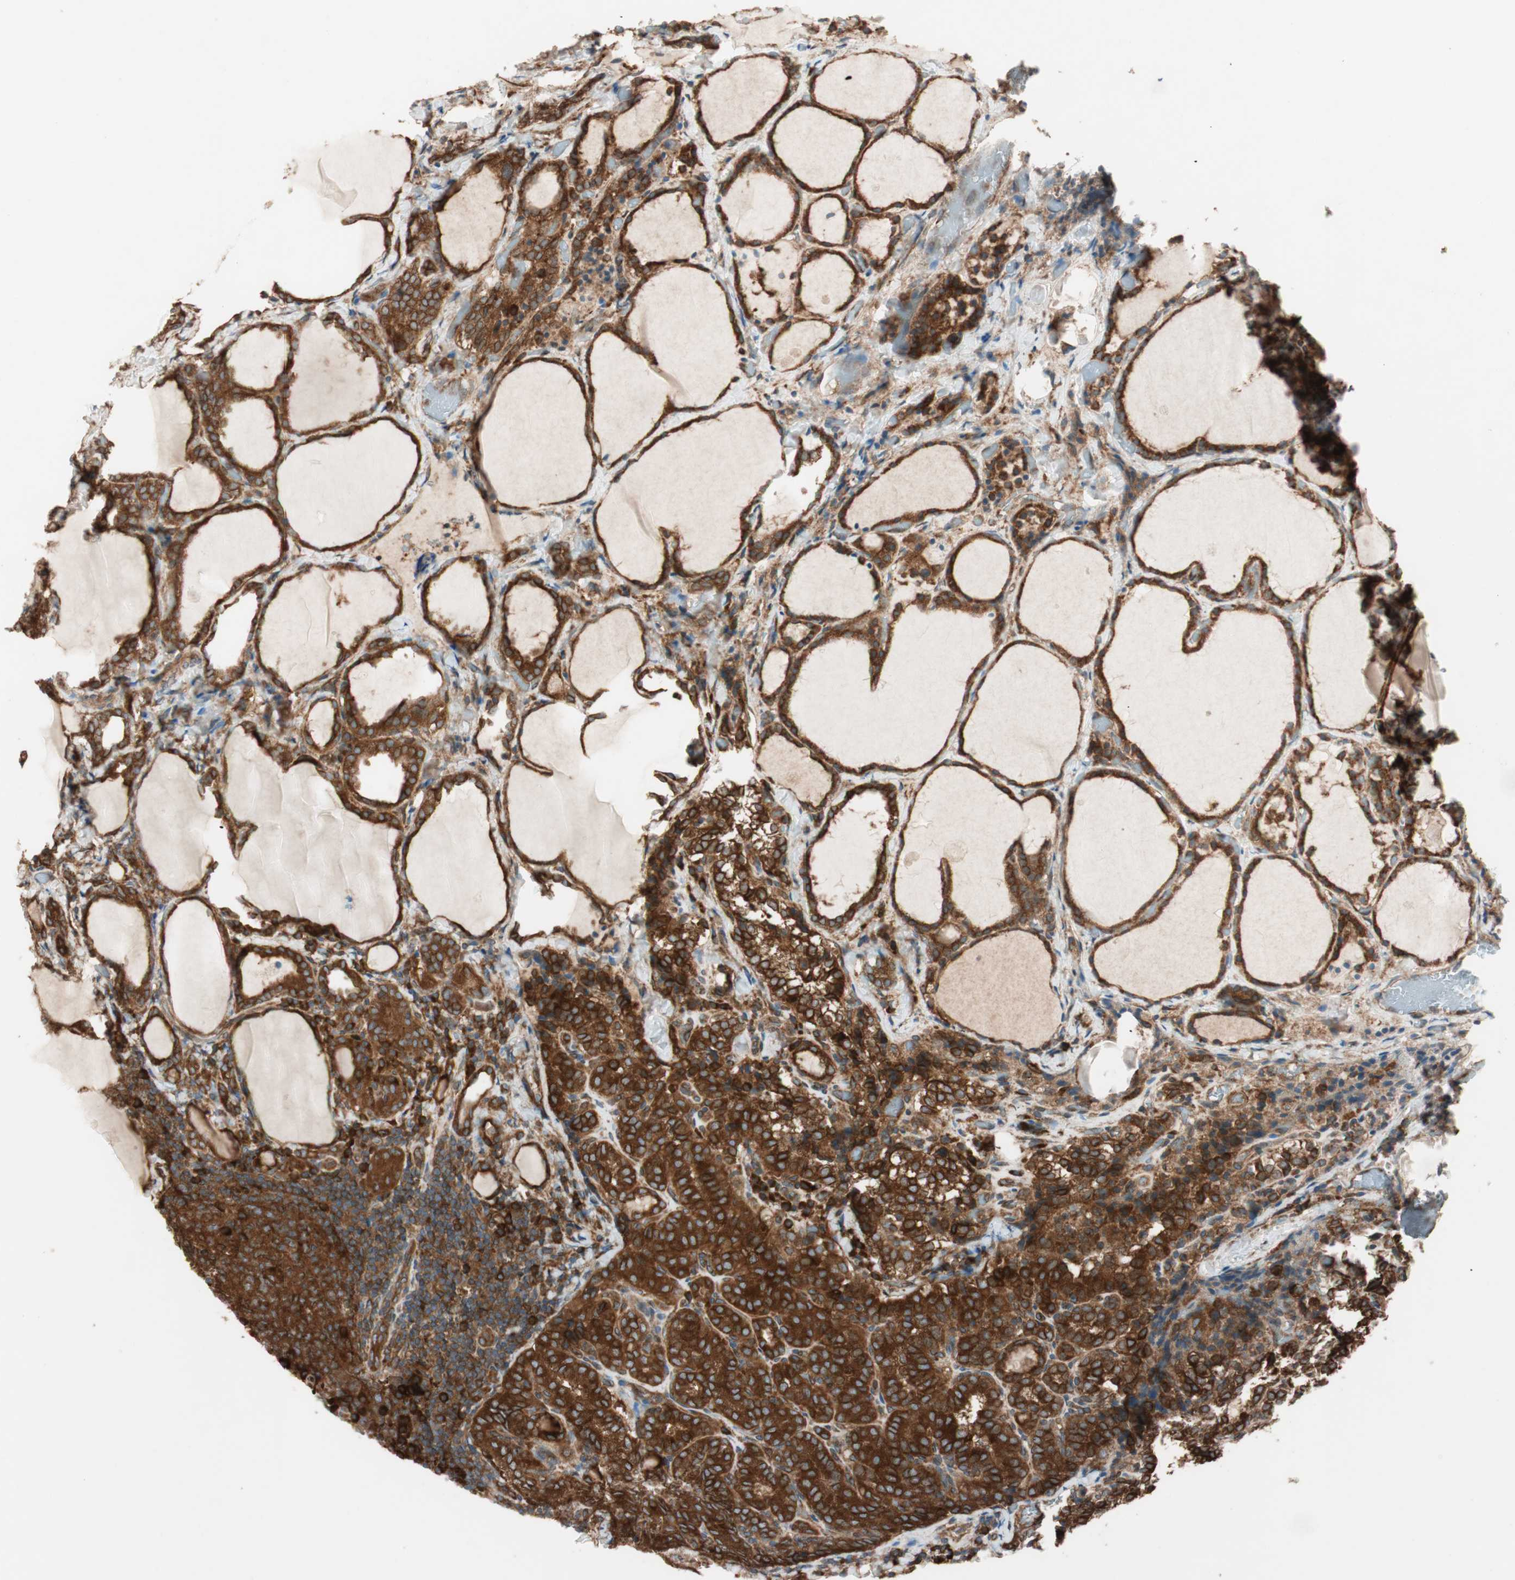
{"staining": {"intensity": "strong", "quantity": ">75%", "location": "cytoplasmic/membranous"}, "tissue": "thyroid cancer", "cell_type": "Tumor cells", "image_type": "cancer", "snomed": [{"axis": "morphology", "description": "Normal tissue, NOS"}, {"axis": "morphology", "description": "Papillary adenocarcinoma, NOS"}, {"axis": "topography", "description": "Thyroid gland"}], "caption": "Immunohistochemical staining of thyroid cancer (papillary adenocarcinoma) demonstrates high levels of strong cytoplasmic/membranous expression in approximately >75% of tumor cells. The protein of interest is shown in brown color, while the nuclei are stained blue.", "gene": "RAB5A", "patient": {"sex": "female", "age": 30}}